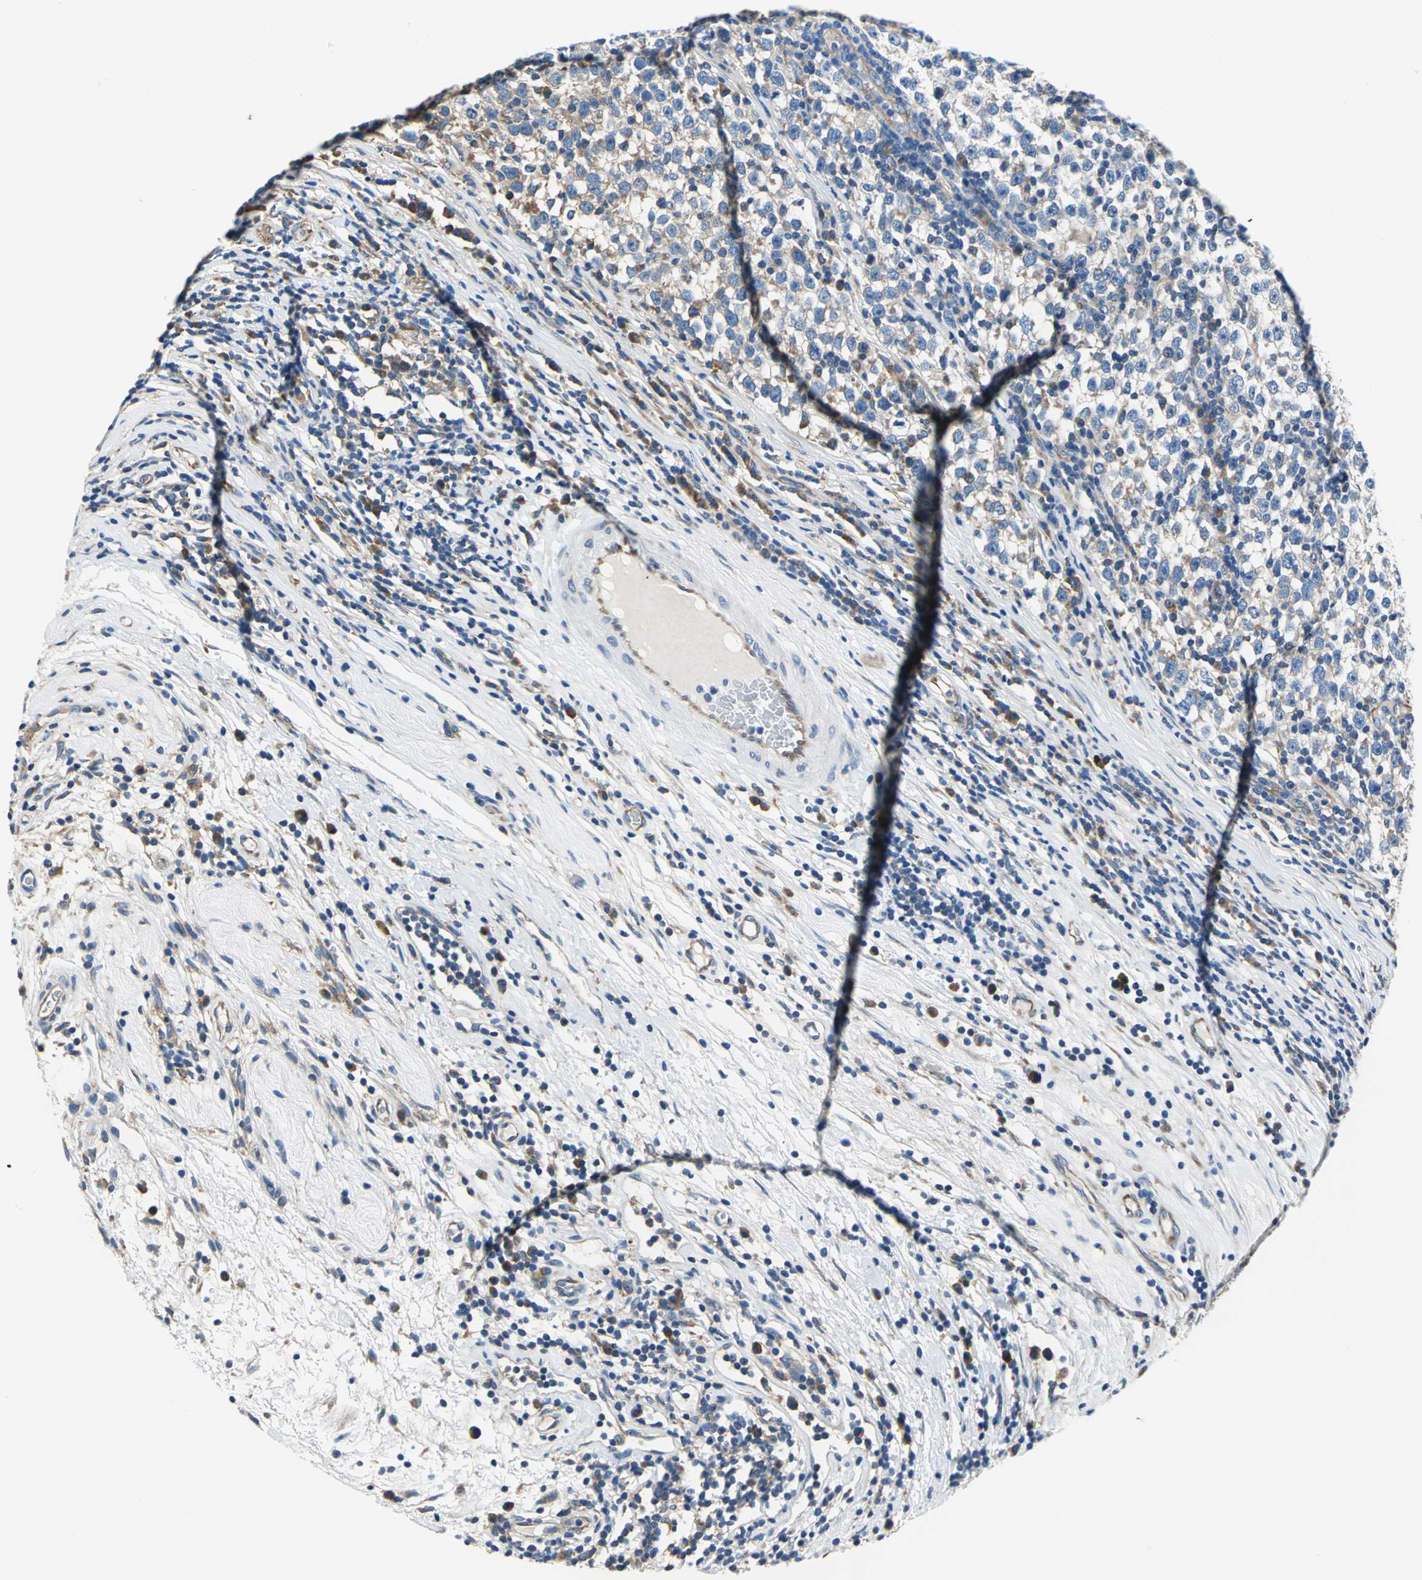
{"staining": {"intensity": "weak", "quantity": "25%-75%", "location": "cytoplasmic/membranous"}, "tissue": "testis cancer", "cell_type": "Tumor cells", "image_type": "cancer", "snomed": [{"axis": "morphology", "description": "Seminoma, NOS"}, {"axis": "topography", "description": "Testis"}], "caption": "Testis seminoma stained for a protein (brown) reveals weak cytoplasmic/membranous positive expression in about 25%-75% of tumor cells.", "gene": "TRIM25", "patient": {"sex": "male", "age": 43}}